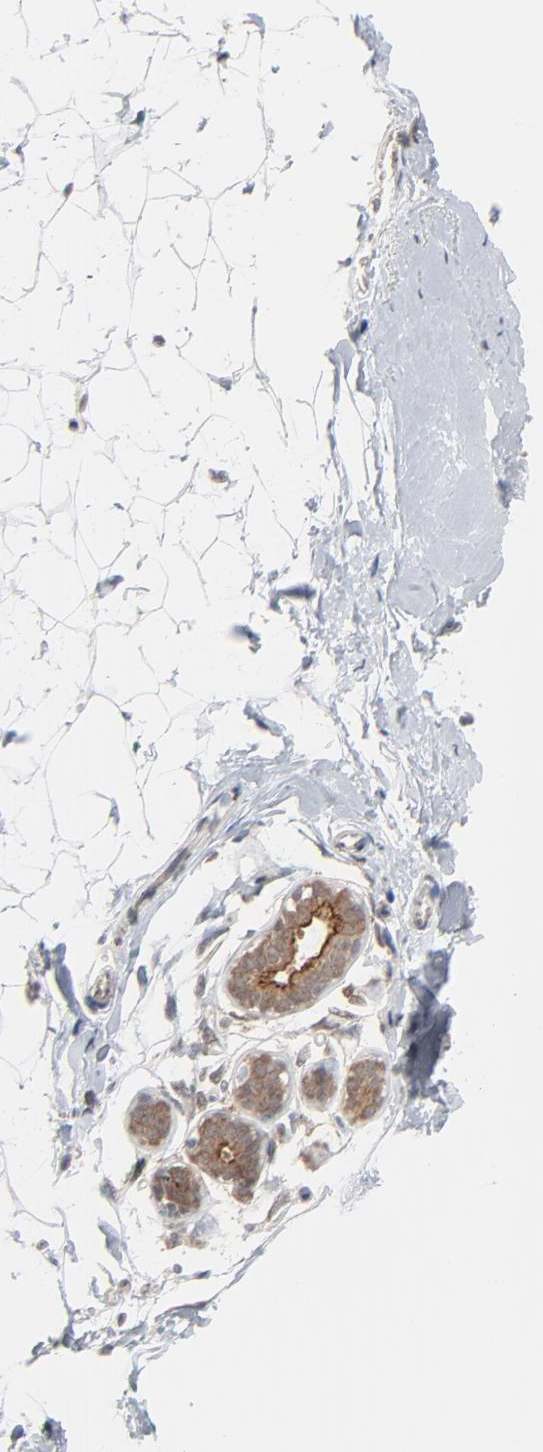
{"staining": {"intensity": "negative", "quantity": "none", "location": "none"}, "tissue": "breast", "cell_type": "Adipocytes", "image_type": "normal", "snomed": [{"axis": "morphology", "description": "Normal tissue, NOS"}, {"axis": "topography", "description": "Breast"}], "caption": "The photomicrograph demonstrates no significant expression in adipocytes of breast.", "gene": "ITPR3", "patient": {"sex": "female", "age": 22}}